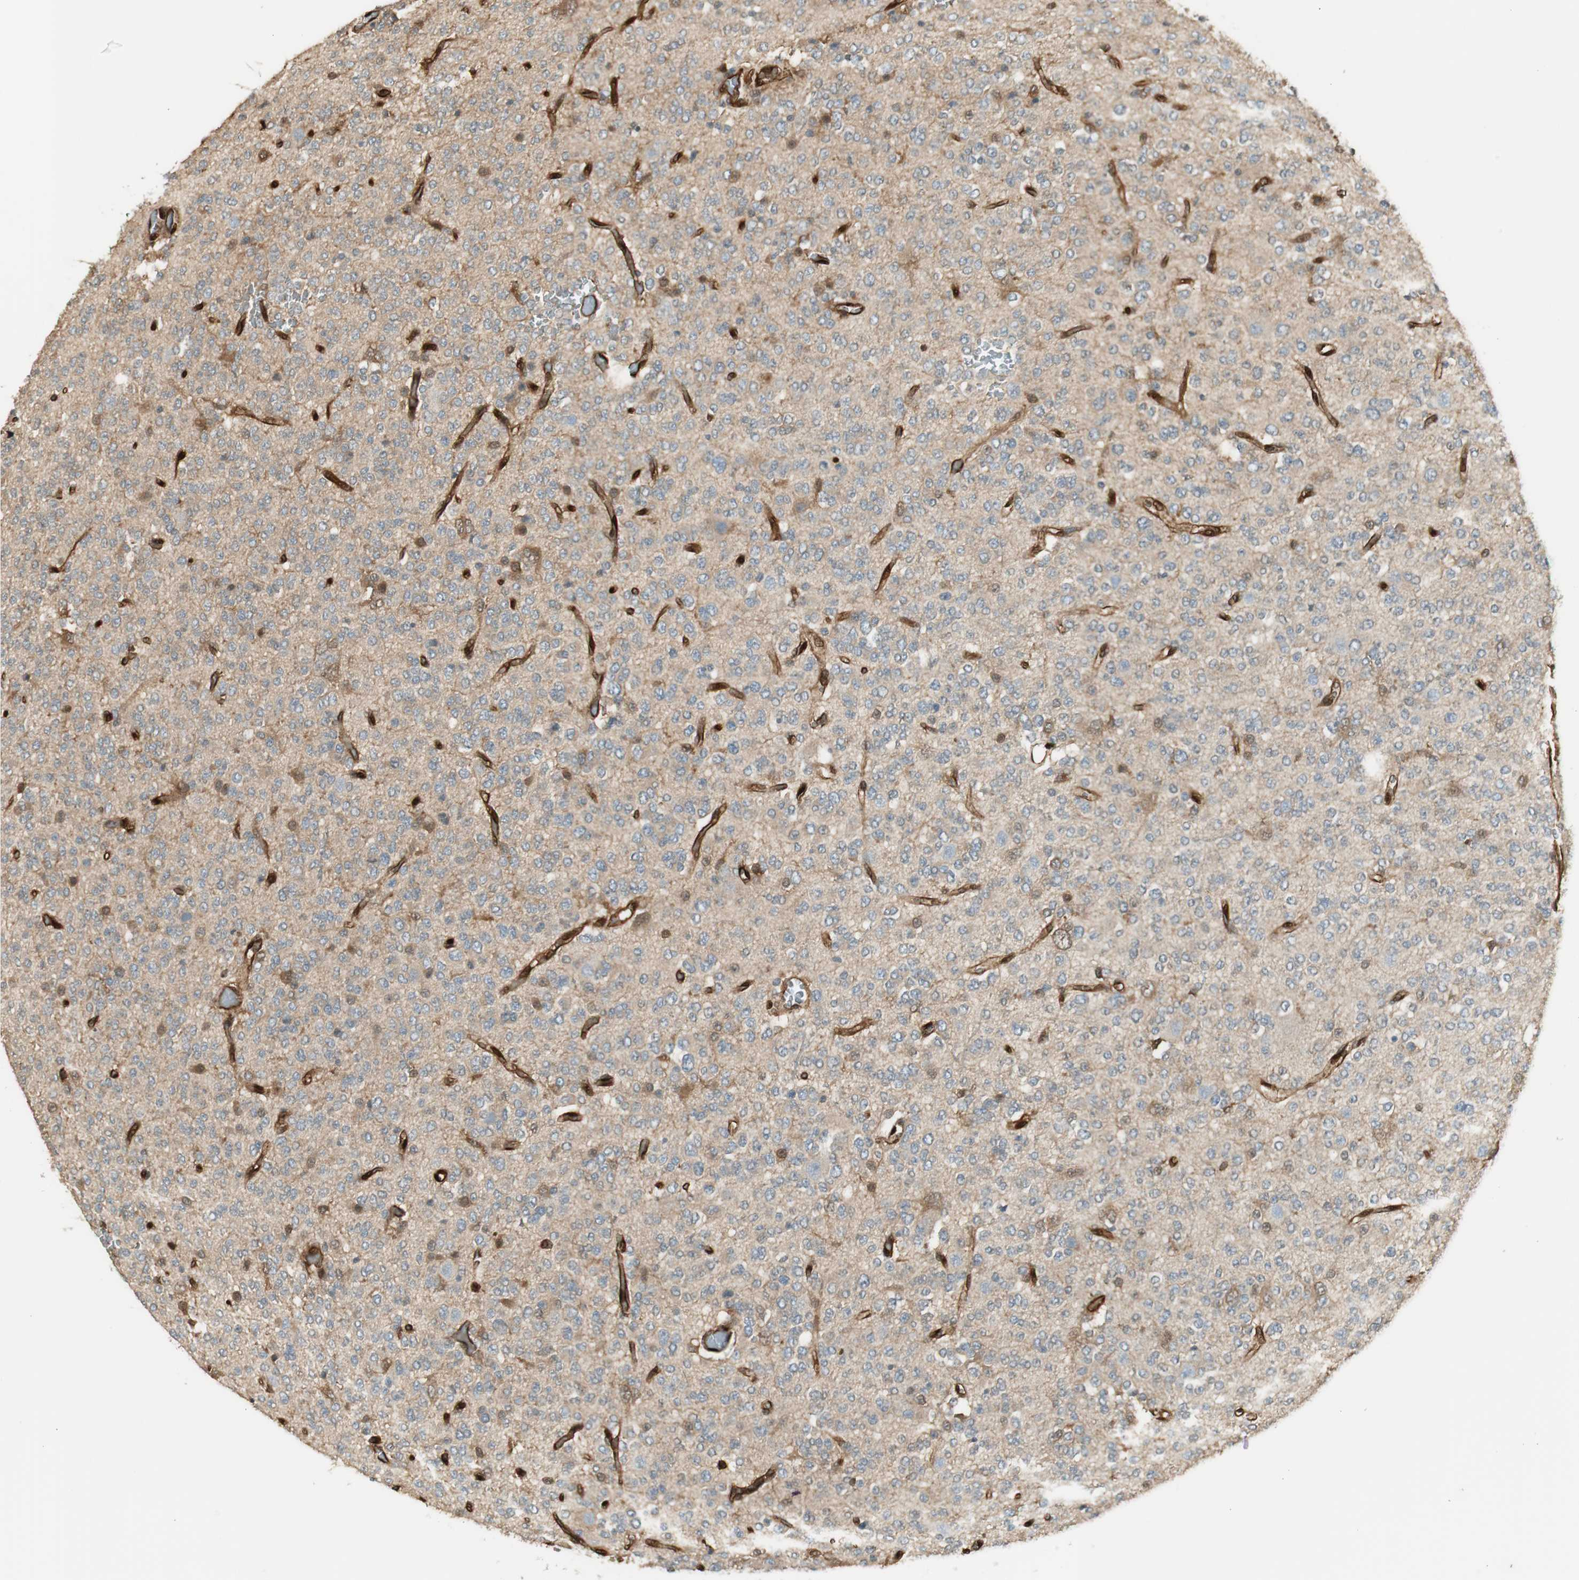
{"staining": {"intensity": "weak", "quantity": ">75%", "location": "cytoplasmic/membranous"}, "tissue": "glioma", "cell_type": "Tumor cells", "image_type": "cancer", "snomed": [{"axis": "morphology", "description": "Glioma, malignant, Low grade"}, {"axis": "topography", "description": "Brain"}], "caption": "Weak cytoplasmic/membranous staining is identified in approximately >75% of tumor cells in glioma.", "gene": "SERPINB6", "patient": {"sex": "male", "age": 38}}